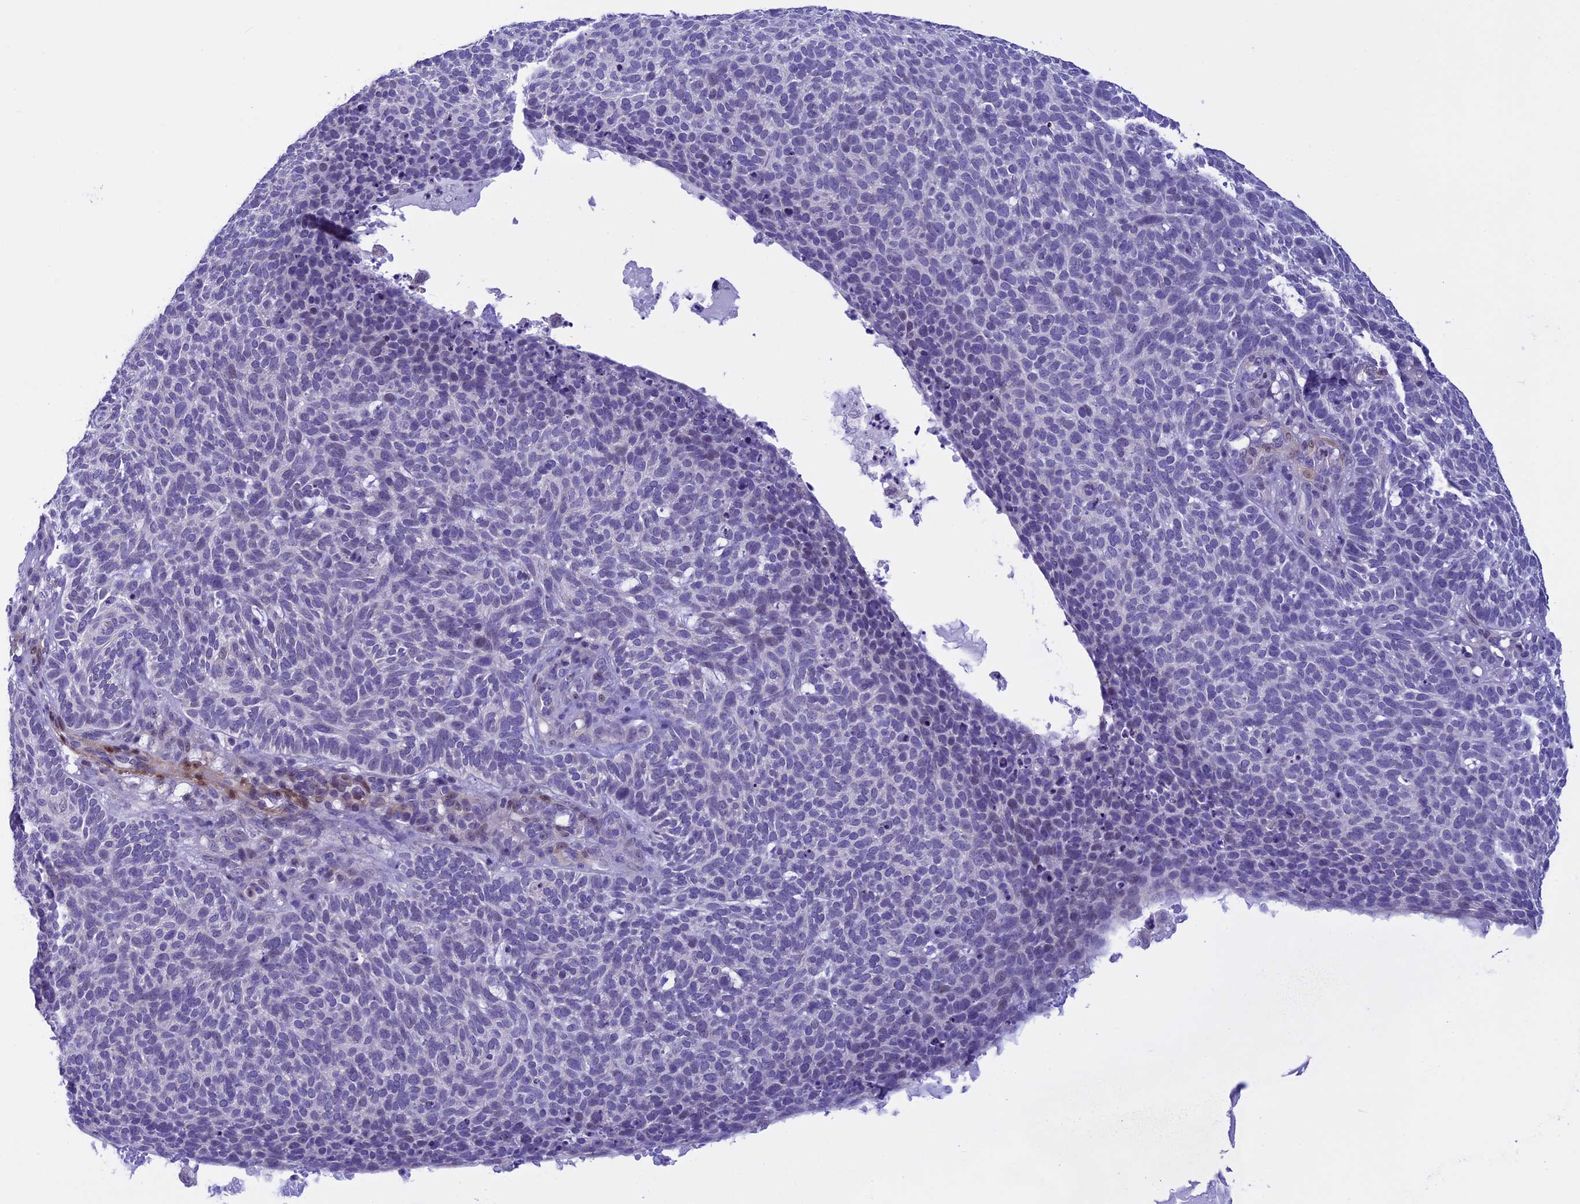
{"staining": {"intensity": "negative", "quantity": "none", "location": "none"}, "tissue": "skin cancer", "cell_type": "Tumor cells", "image_type": "cancer", "snomed": [{"axis": "morphology", "description": "Squamous cell carcinoma, NOS"}, {"axis": "topography", "description": "Skin"}], "caption": "Immunohistochemistry (IHC) of skin cancer reveals no staining in tumor cells. The staining is performed using DAB (3,3'-diaminobenzidine) brown chromogen with nuclei counter-stained in using hematoxylin.", "gene": "IGSF6", "patient": {"sex": "female", "age": 90}}